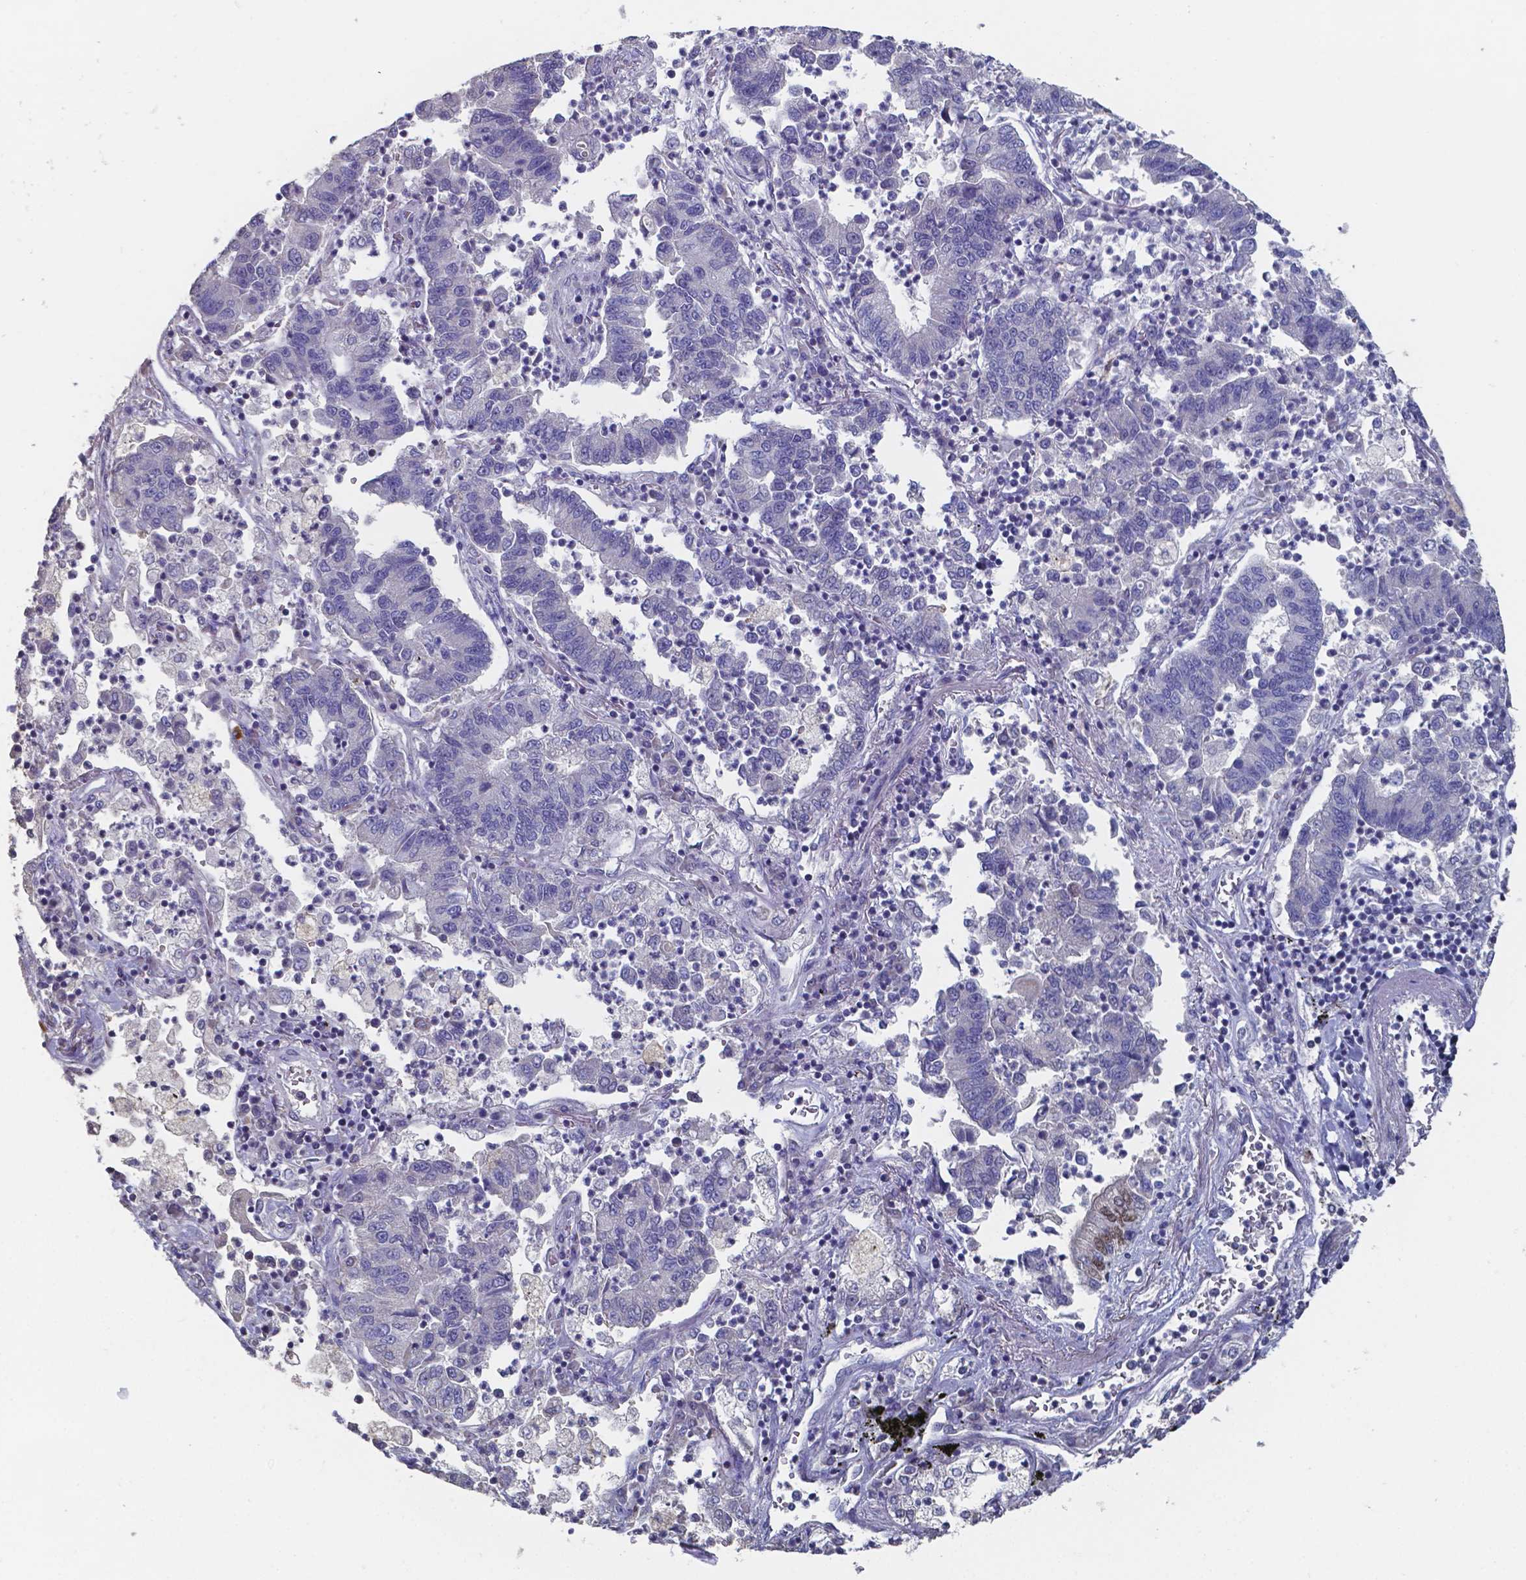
{"staining": {"intensity": "negative", "quantity": "none", "location": "none"}, "tissue": "lung cancer", "cell_type": "Tumor cells", "image_type": "cancer", "snomed": [{"axis": "morphology", "description": "Adenocarcinoma, NOS"}, {"axis": "topography", "description": "Lung"}], "caption": "This is an immunohistochemistry micrograph of lung cancer. There is no expression in tumor cells.", "gene": "FOXJ1", "patient": {"sex": "female", "age": 57}}